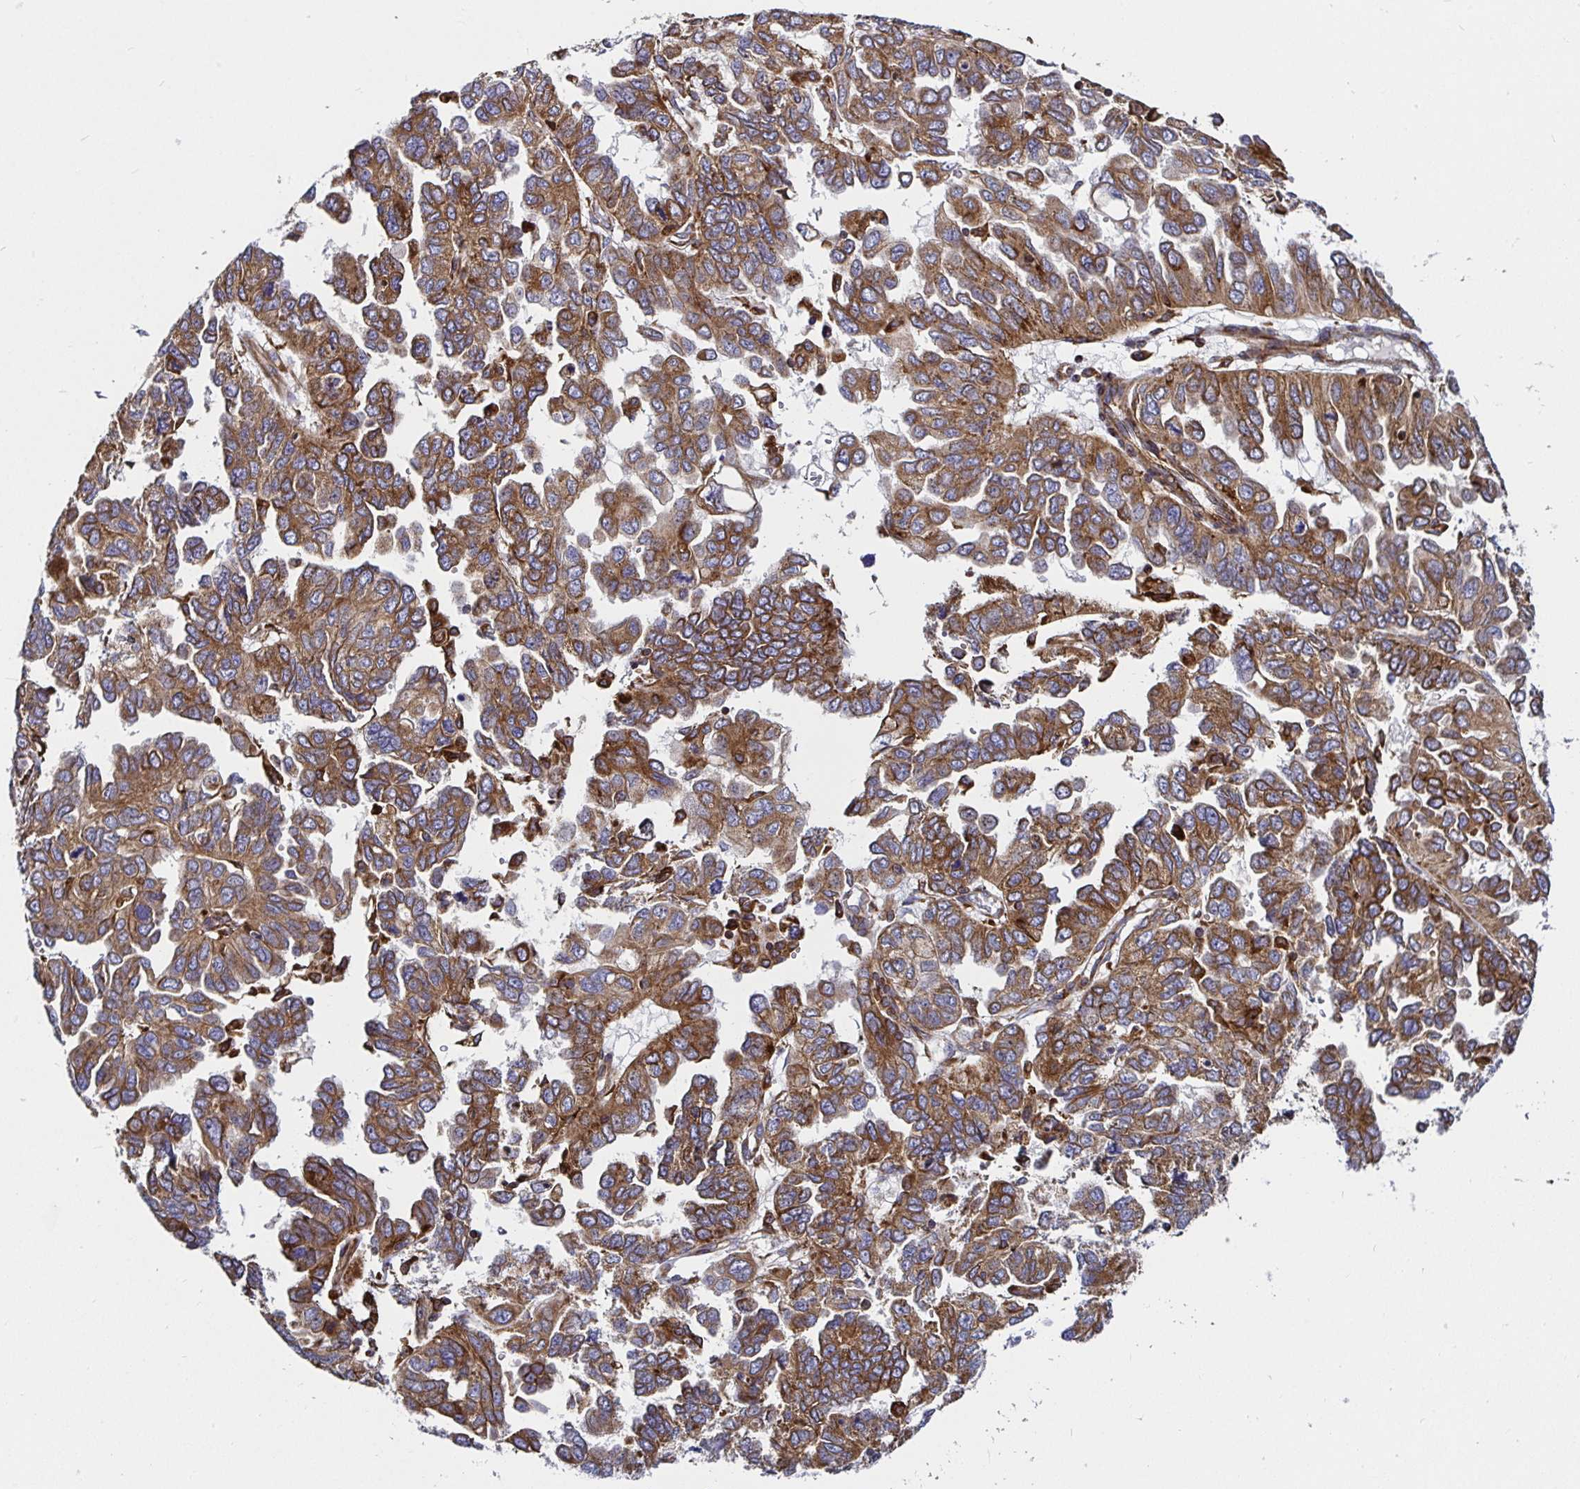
{"staining": {"intensity": "moderate", "quantity": ">75%", "location": "cytoplasmic/membranous"}, "tissue": "ovarian cancer", "cell_type": "Tumor cells", "image_type": "cancer", "snomed": [{"axis": "morphology", "description": "Cystadenocarcinoma, serous, NOS"}, {"axis": "topography", "description": "Ovary"}], "caption": "Immunohistochemical staining of serous cystadenocarcinoma (ovarian) shows medium levels of moderate cytoplasmic/membranous protein positivity in about >75% of tumor cells.", "gene": "SMYD3", "patient": {"sex": "female", "age": 53}}